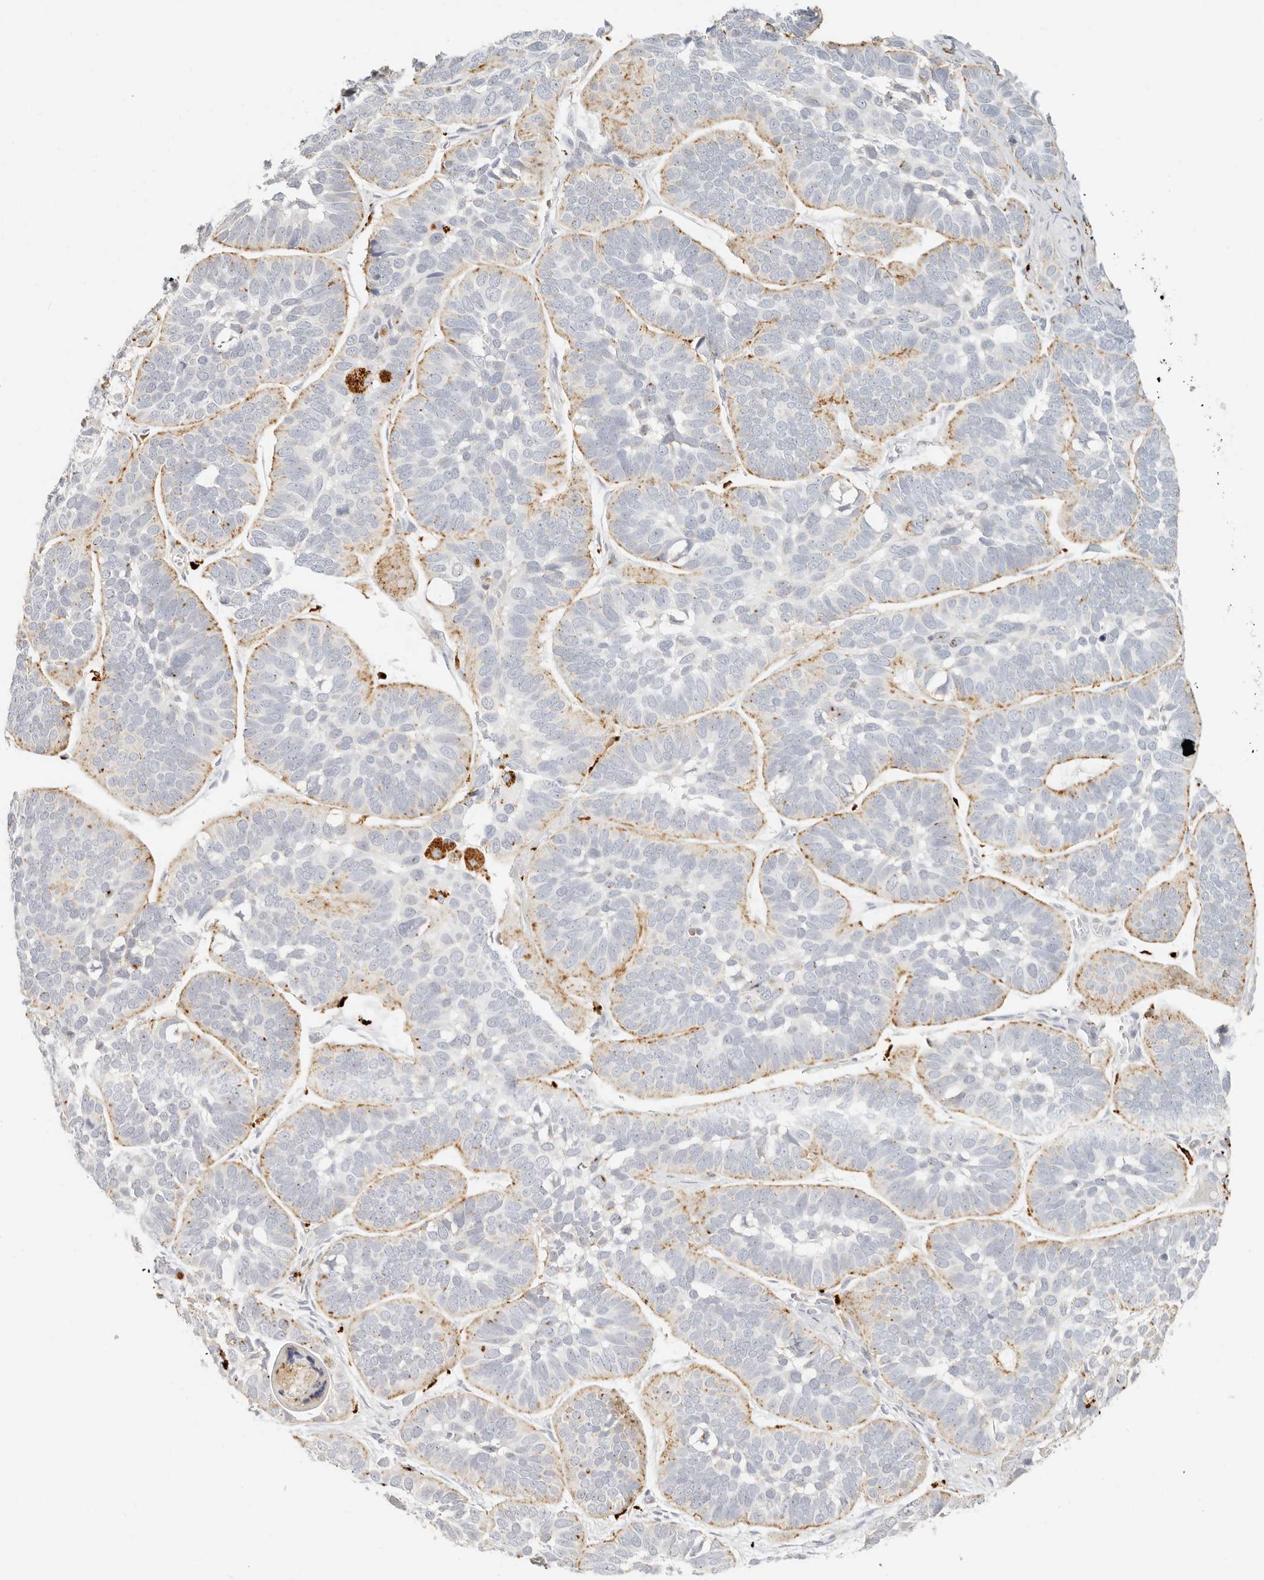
{"staining": {"intensity": "moderate", "quantity": "<25%", "location": "cytoplasmic/membranous"}, "tissue": "skin cancer", "cell_type": "Tumor cells", "image_type": "cancer", "snomed": [{"axis": "morphology", "description": "Basal cell carcinoma"}, {"axis": "topography", "description": "Skin"}], "caption": "Human basal cell carcinoma (skin) stained with a brown dye reveals moderate cytoplasmic/membranous positive expression in about <25% of tumor cells.", "gene": "RNASET2", "patient": {"sex": "male", "age": 62}}